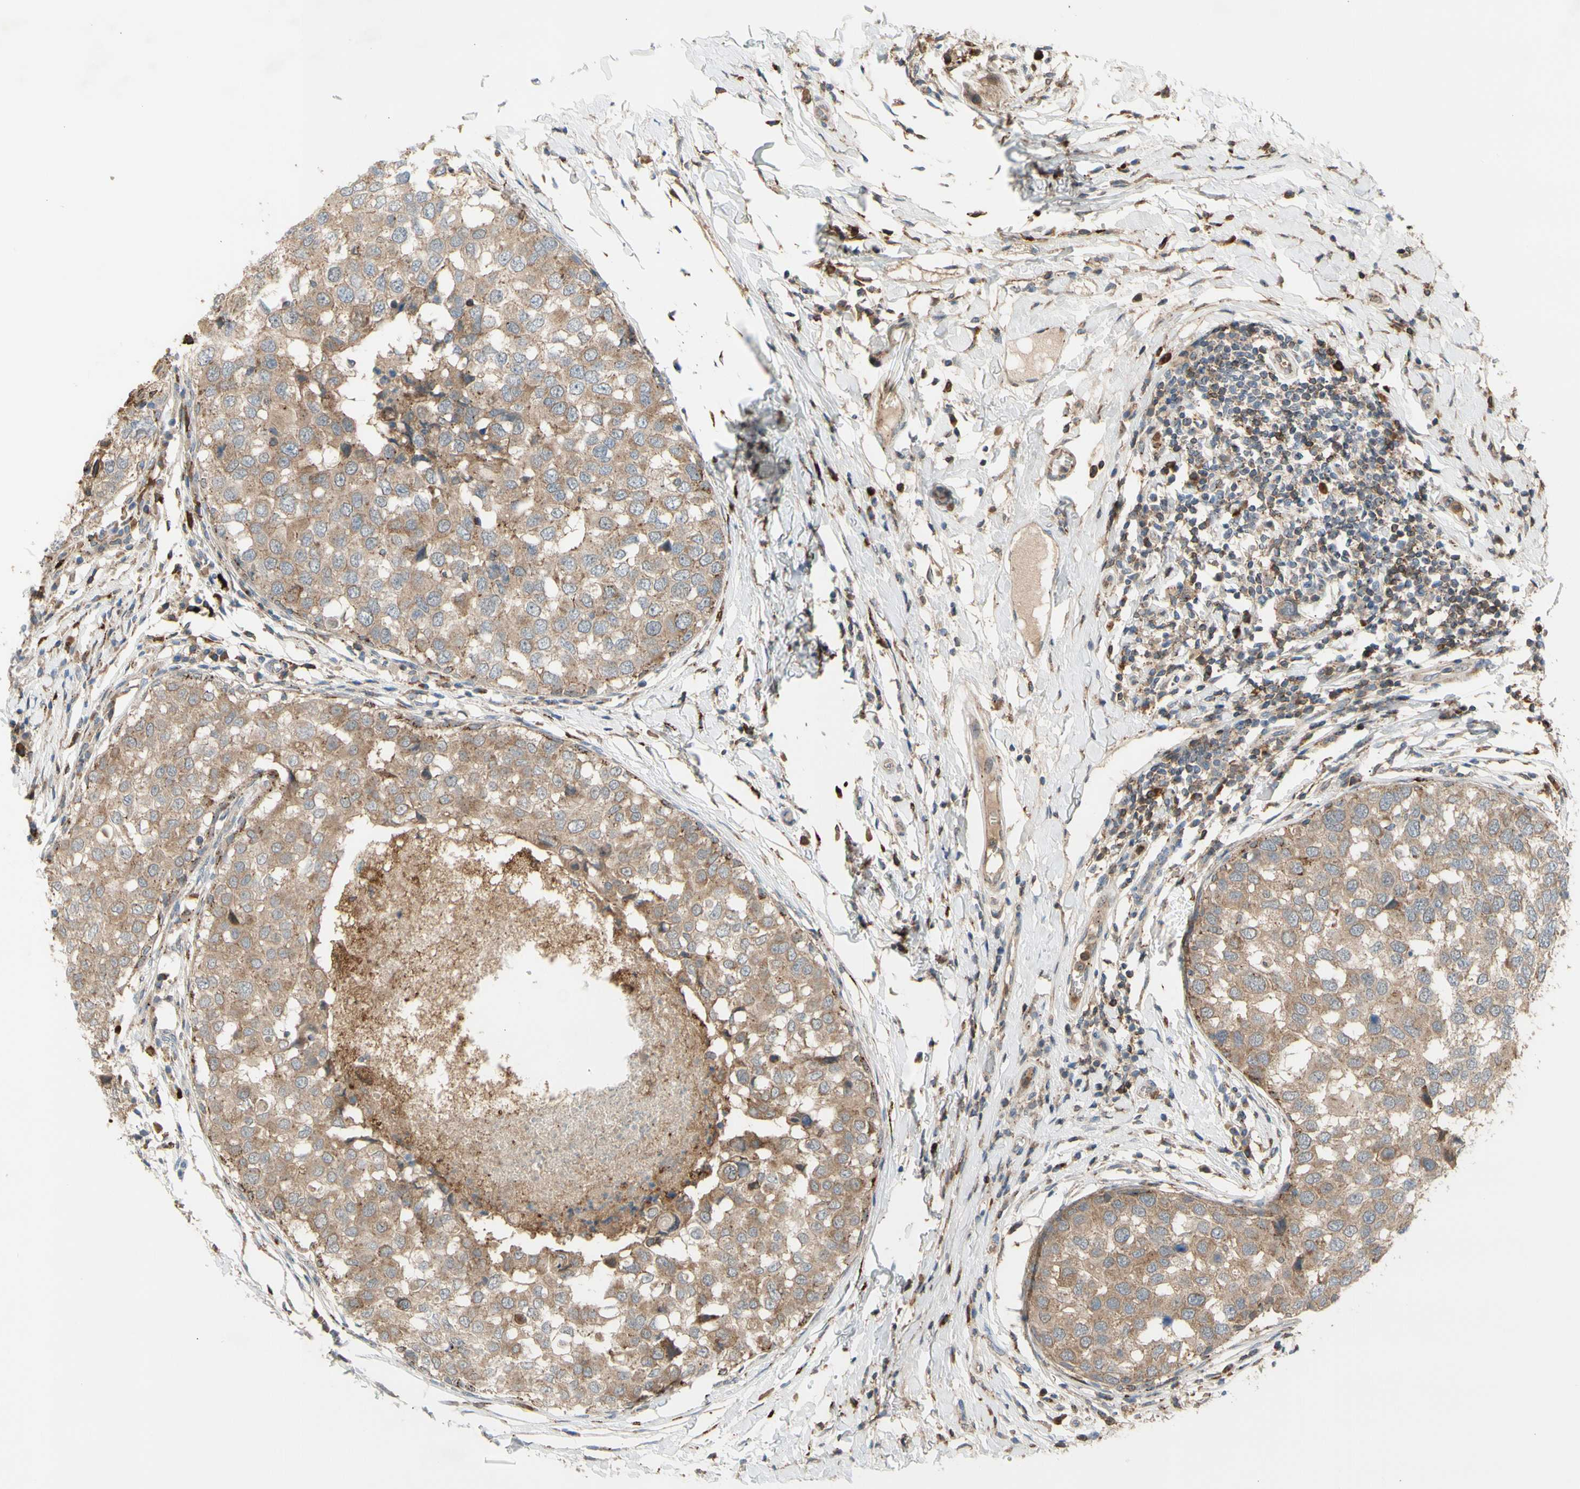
{"staining": {"intensity": "weak", "quantity": ">75%", "location": "cytoplasmic/membranous"}, "tissue": "breast cancer", "cell_type": "Tumor cells", "image_type": "cancer", "snomed": [{"axis": "morphology", "description": "Duct carcinoma"}, {"axis": "topography", "description": "Breast"}], "caption": "DAB (3,3'-diaminobenzidine) immunohistochemical staining of infiltrating ductal carcinoma (breast) displays weak cytoplasmic/membranous protein positivity in approximately >75% of tumor cells.", "gene": "GALNT5", "patient": {"sex": "female", "age": 27}}